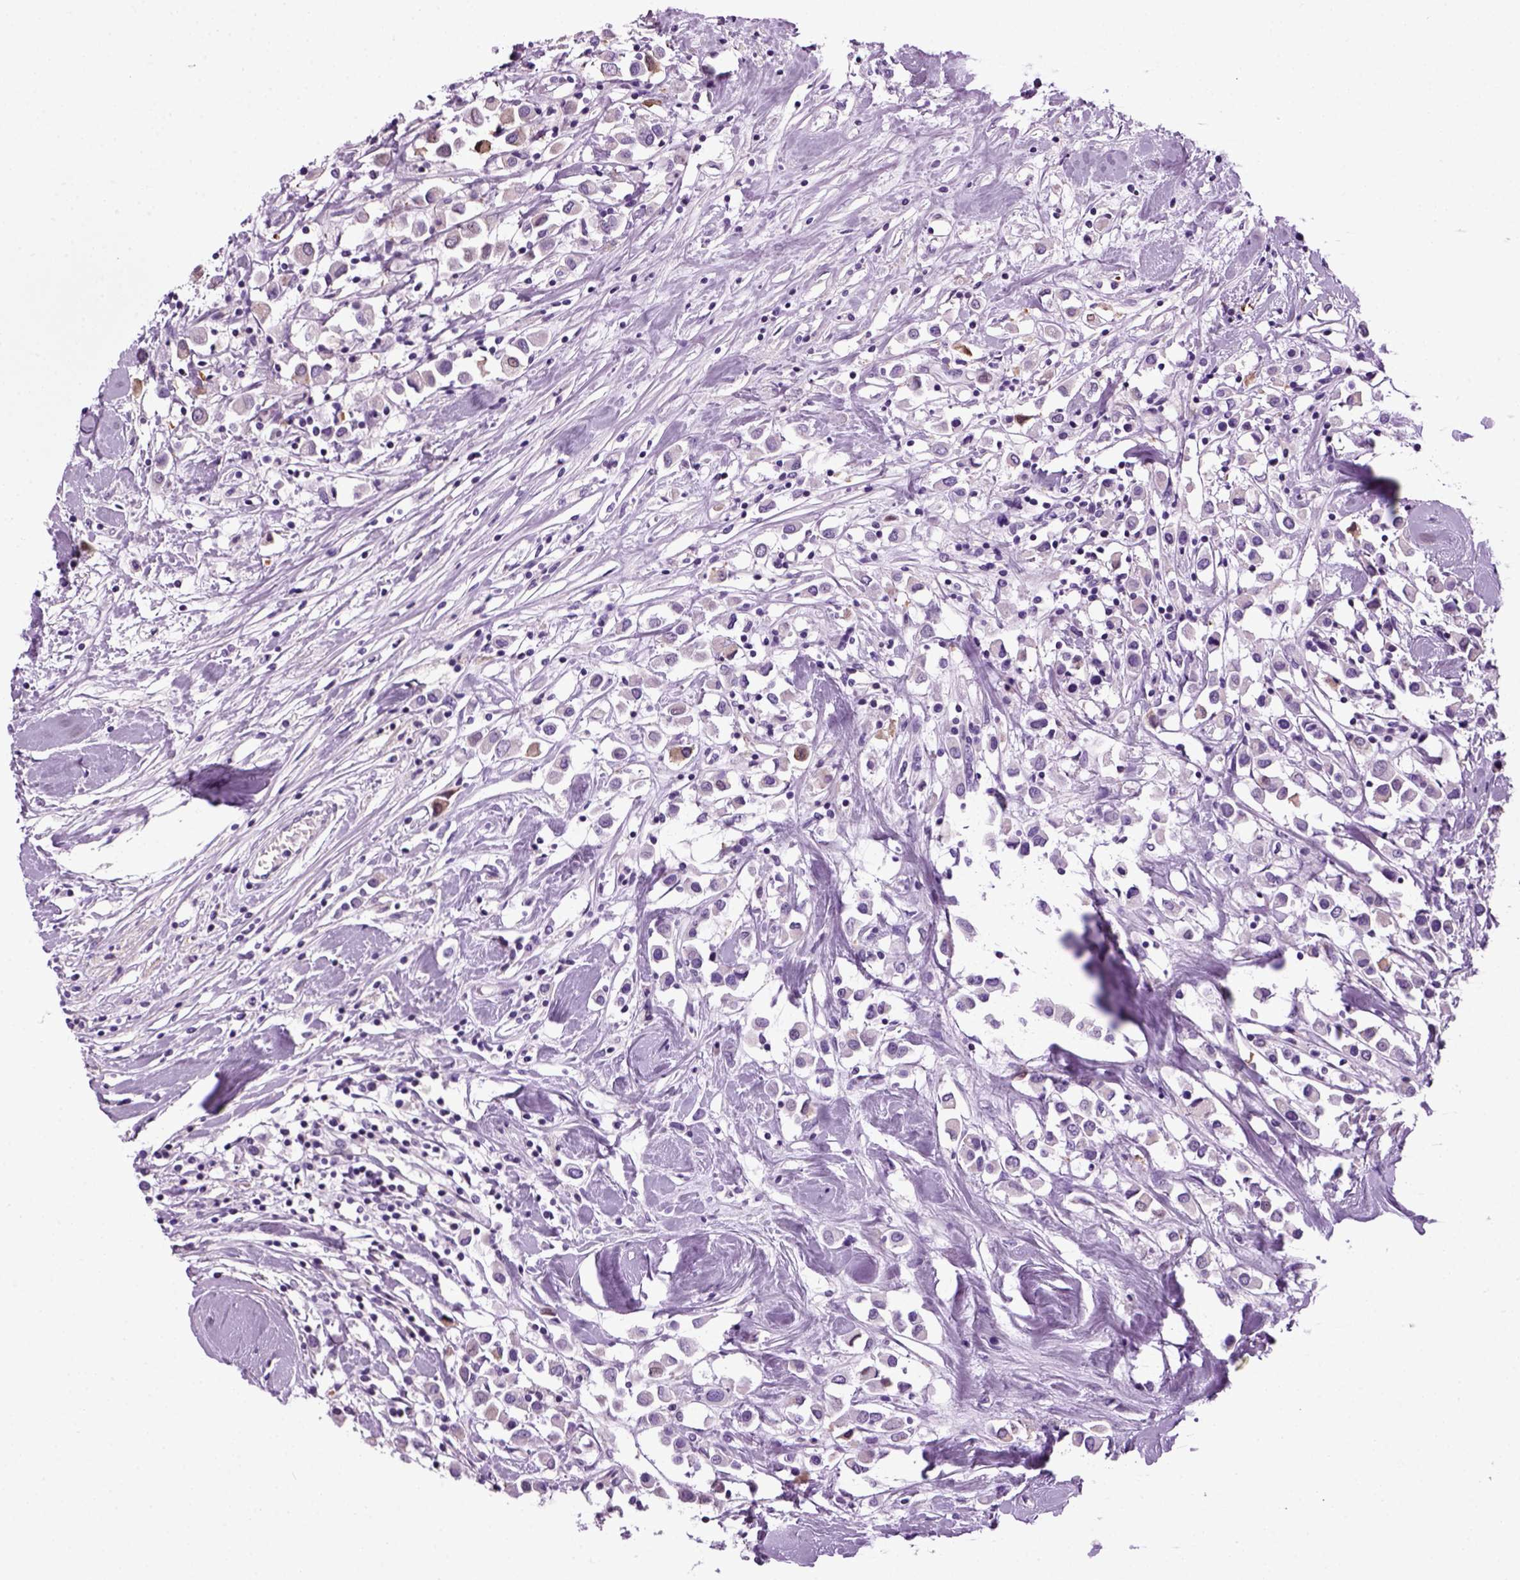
{"staining": {"intensity": "negative", "quantity": "none", "location": "none"}, "tissue": "breast cancer", "cell_type": "Tumor cells", "image_type": "cancer", "snomed": [{"axis": "morphology", "description": "Duct carcinoma"}, {"axis": "topography", "description": "Breast"}], "caption": "IHC histopathology image of neoplastic tissue: human breast infiltrating ductal carcinoma stained with DAB (3,3'-diaminobenzidine) displays no significant protein positivity in tumor cells. Brightfield microscopy of IHC stained with DAB (3,3'-diaminobenzidine) (brown) and hematoxylin (blue), captured at high magnification.", "gene": "HMCN2", "patient": {"sex": "female", "age": 61}}